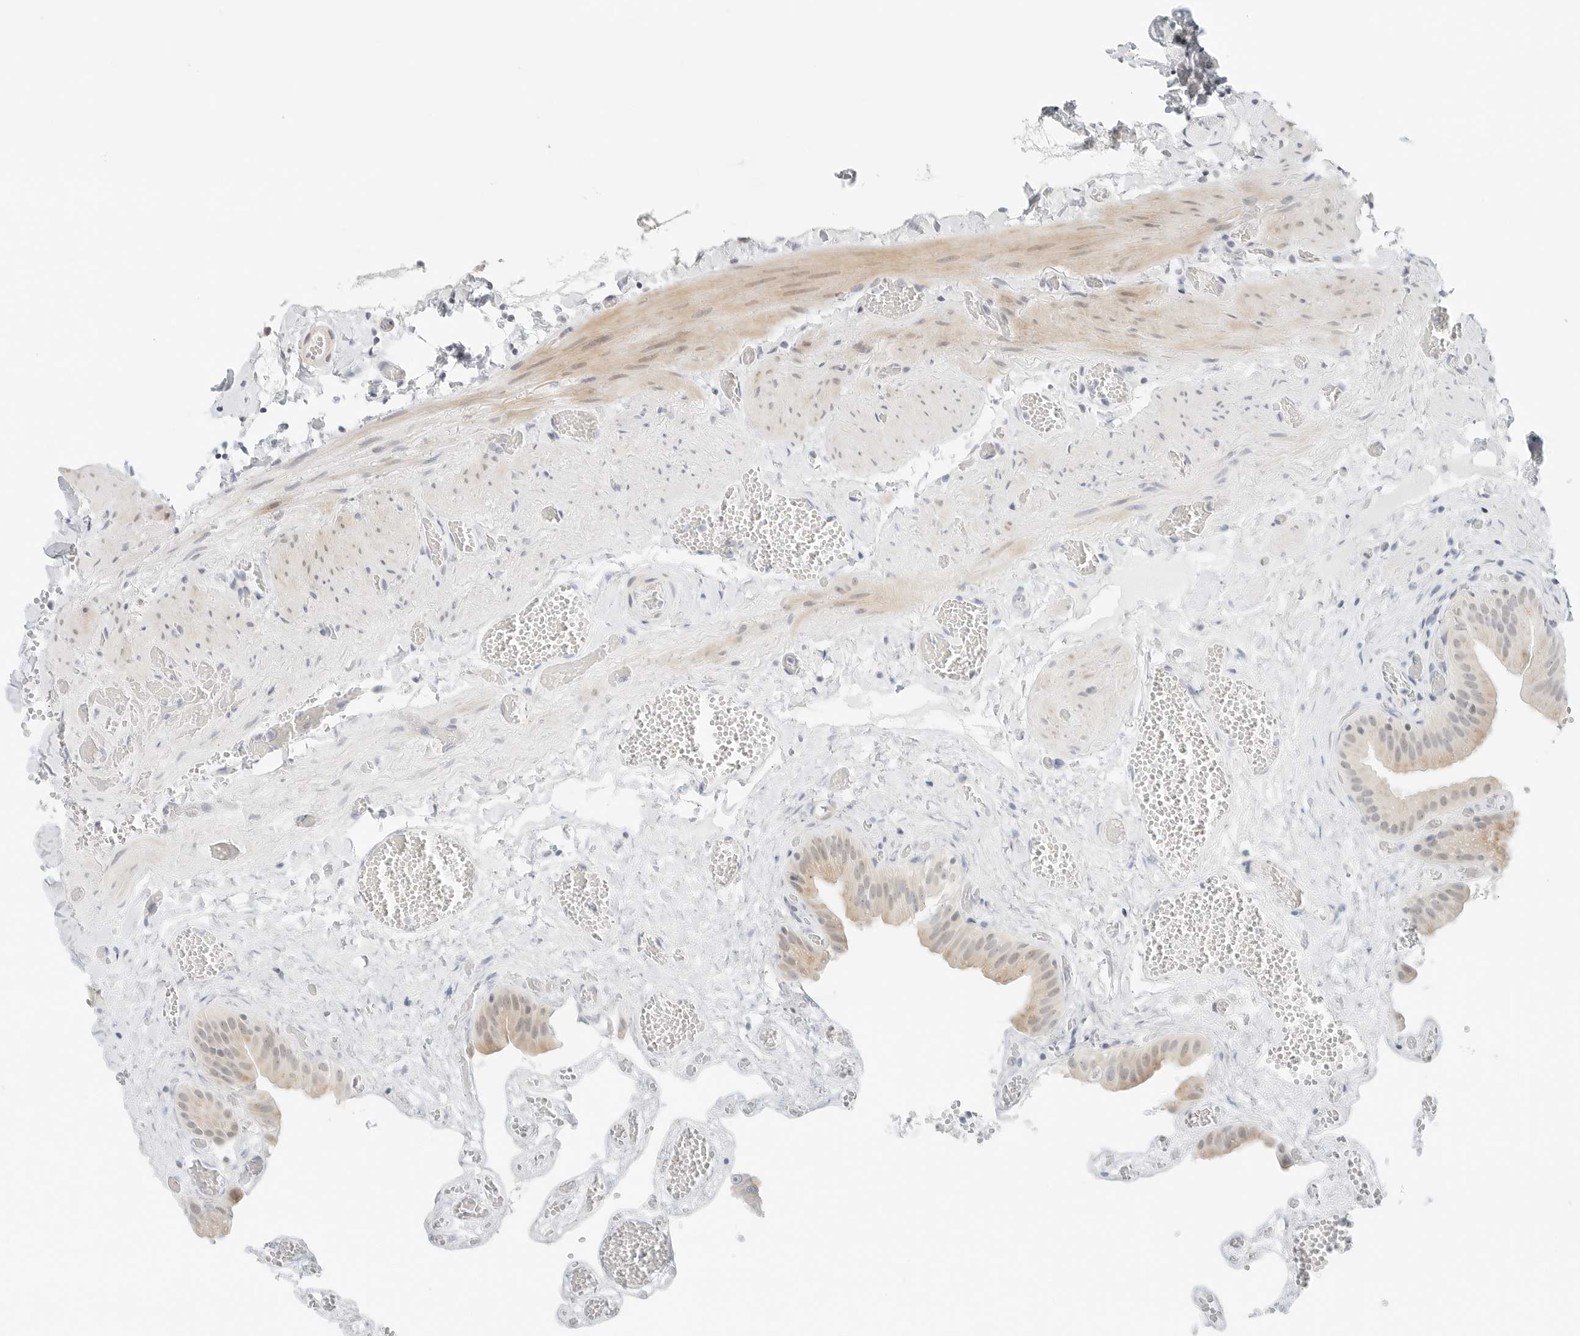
{"staining": {"intensity": "weak", "quantity": "<25%", "location": "cytoplasmic/membranous"}, "tissue": "gallbladder", "cell_type": "Glandular cells", "image_type": "normal", "snomed": [{"axis": "morphology", "description": "Normal tissue, NOS"}, {"axis": "topography", "description": "Gallbladder"}], "caption": "An immunohistochemistry histopathology image of benign gallbladder is shown. There is no staining in glandular cells of gallbladder.", "gene": "CCSAP", "patient": {"sex": "female", "age": 64}}